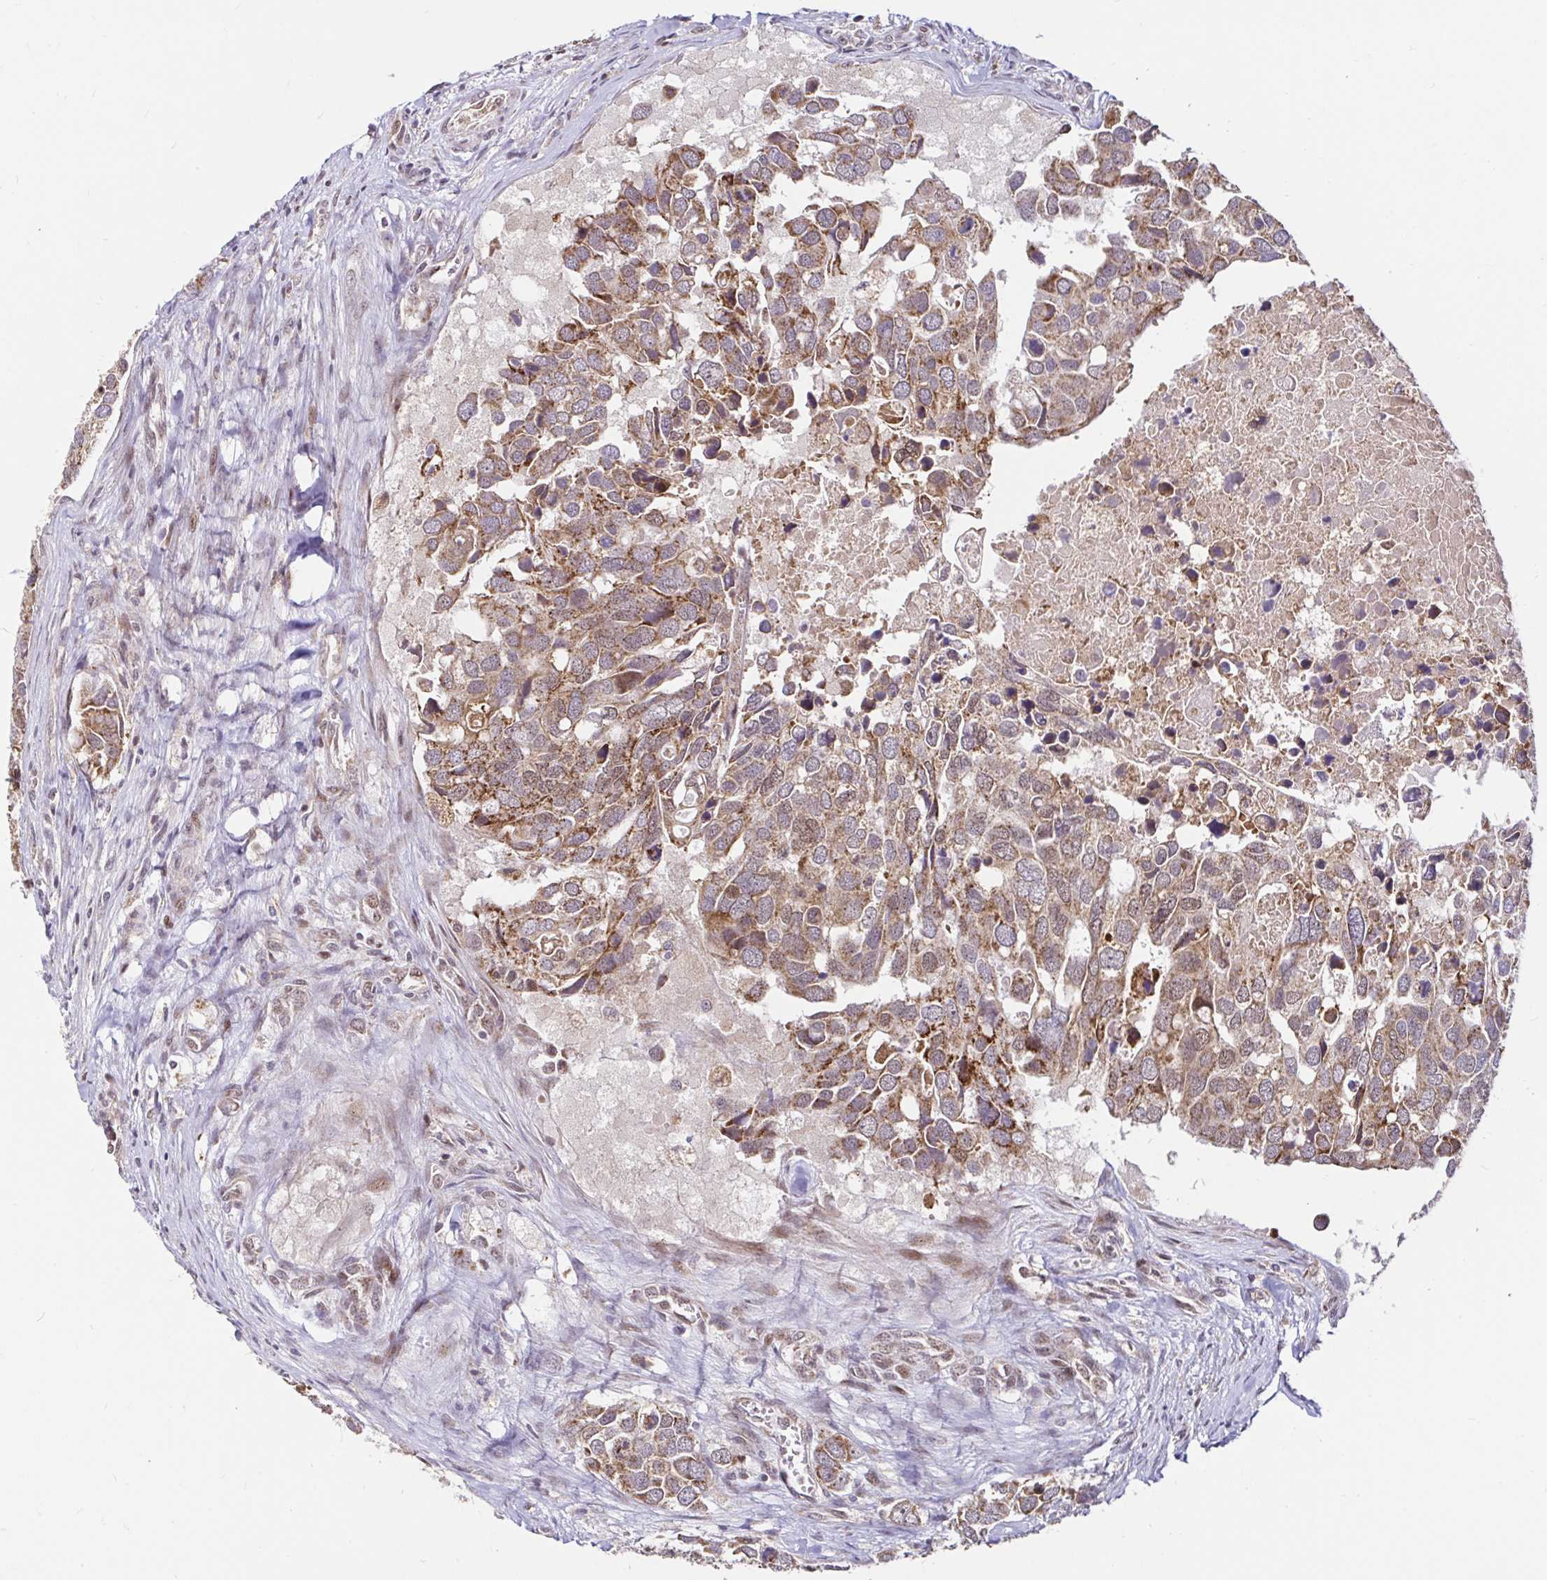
{"staining": {"intensity": "moderate", "quantity": ">75%", "location": "cytoplasmic/membranous,nuclear"}, "tissue": "breast cancer", "cell_type": "Tumor cells", "image_type": "cancer", "snomed": [{"axis": "morphology", "description": "Duct carcinoma"}, {"axis": "topography", "description": "Breast"}], "caption": "Protein expression analysis of breast invasive ductal carcinoma shows moderate cytoplasmic/membranous and nuclear expression in about >75% of tumor cells.", "gene": "TIMM50", "patient": {"sex": "female", "age": 83}}